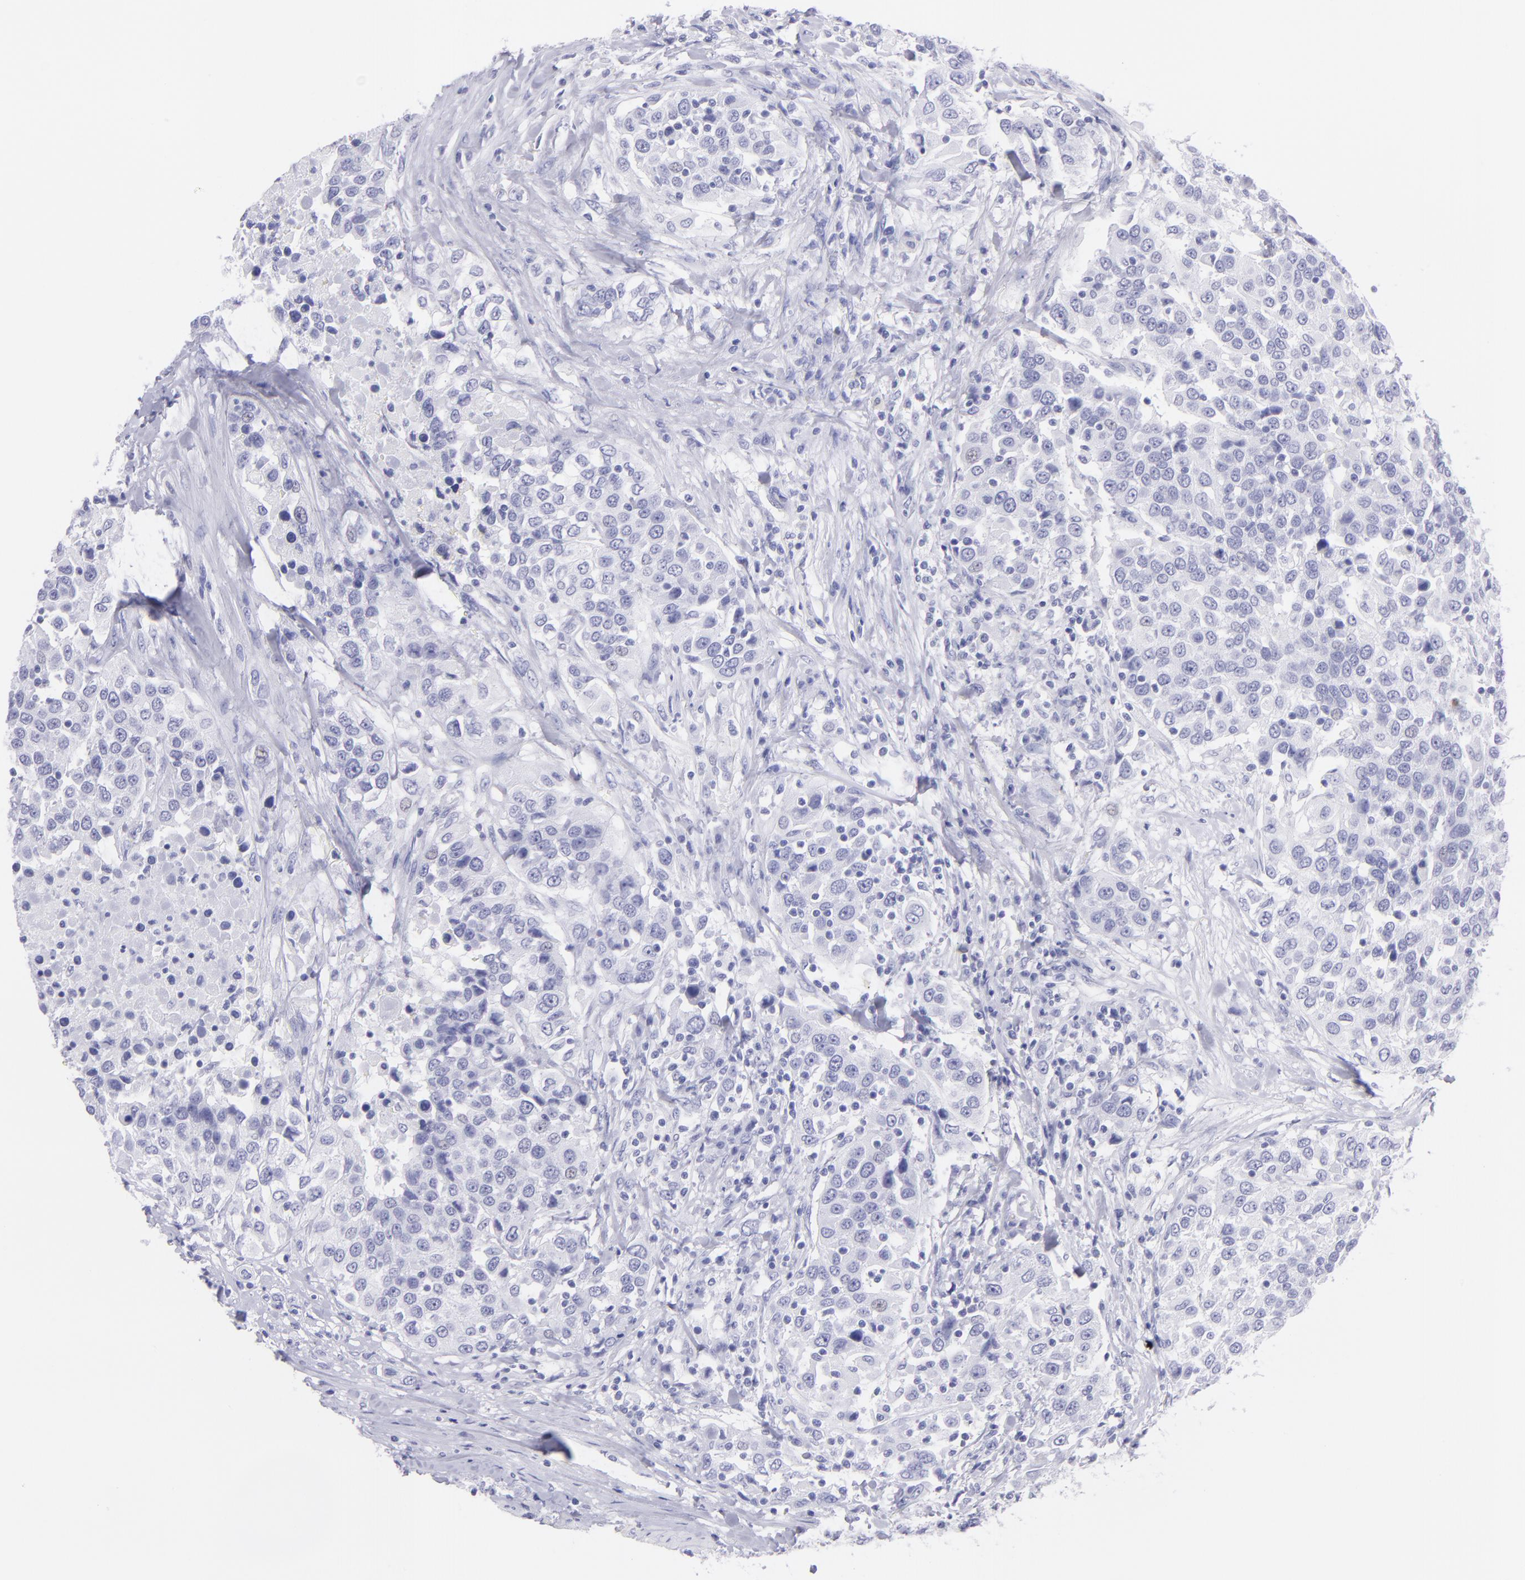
{"staining": {"intensity": "negative", "quantity": "none", "location": "none"}, "tissue": "urothelial cancer", "cell_type": "Tumor cells", "image_type": "cancer", "snomed": [{"axis": "morphology", "description": "Urothelial carcinoma, High grade"}, {"axis": "topography", "description": "Urinary bladder"}], "caption": "IHC micrograph of human urothelial carcinoma (high-grade) stained for a protein (brown), which displays no positivity in tumor cells.", "gene": "PIP", "patient": {"sex": "female", "age": 80}}